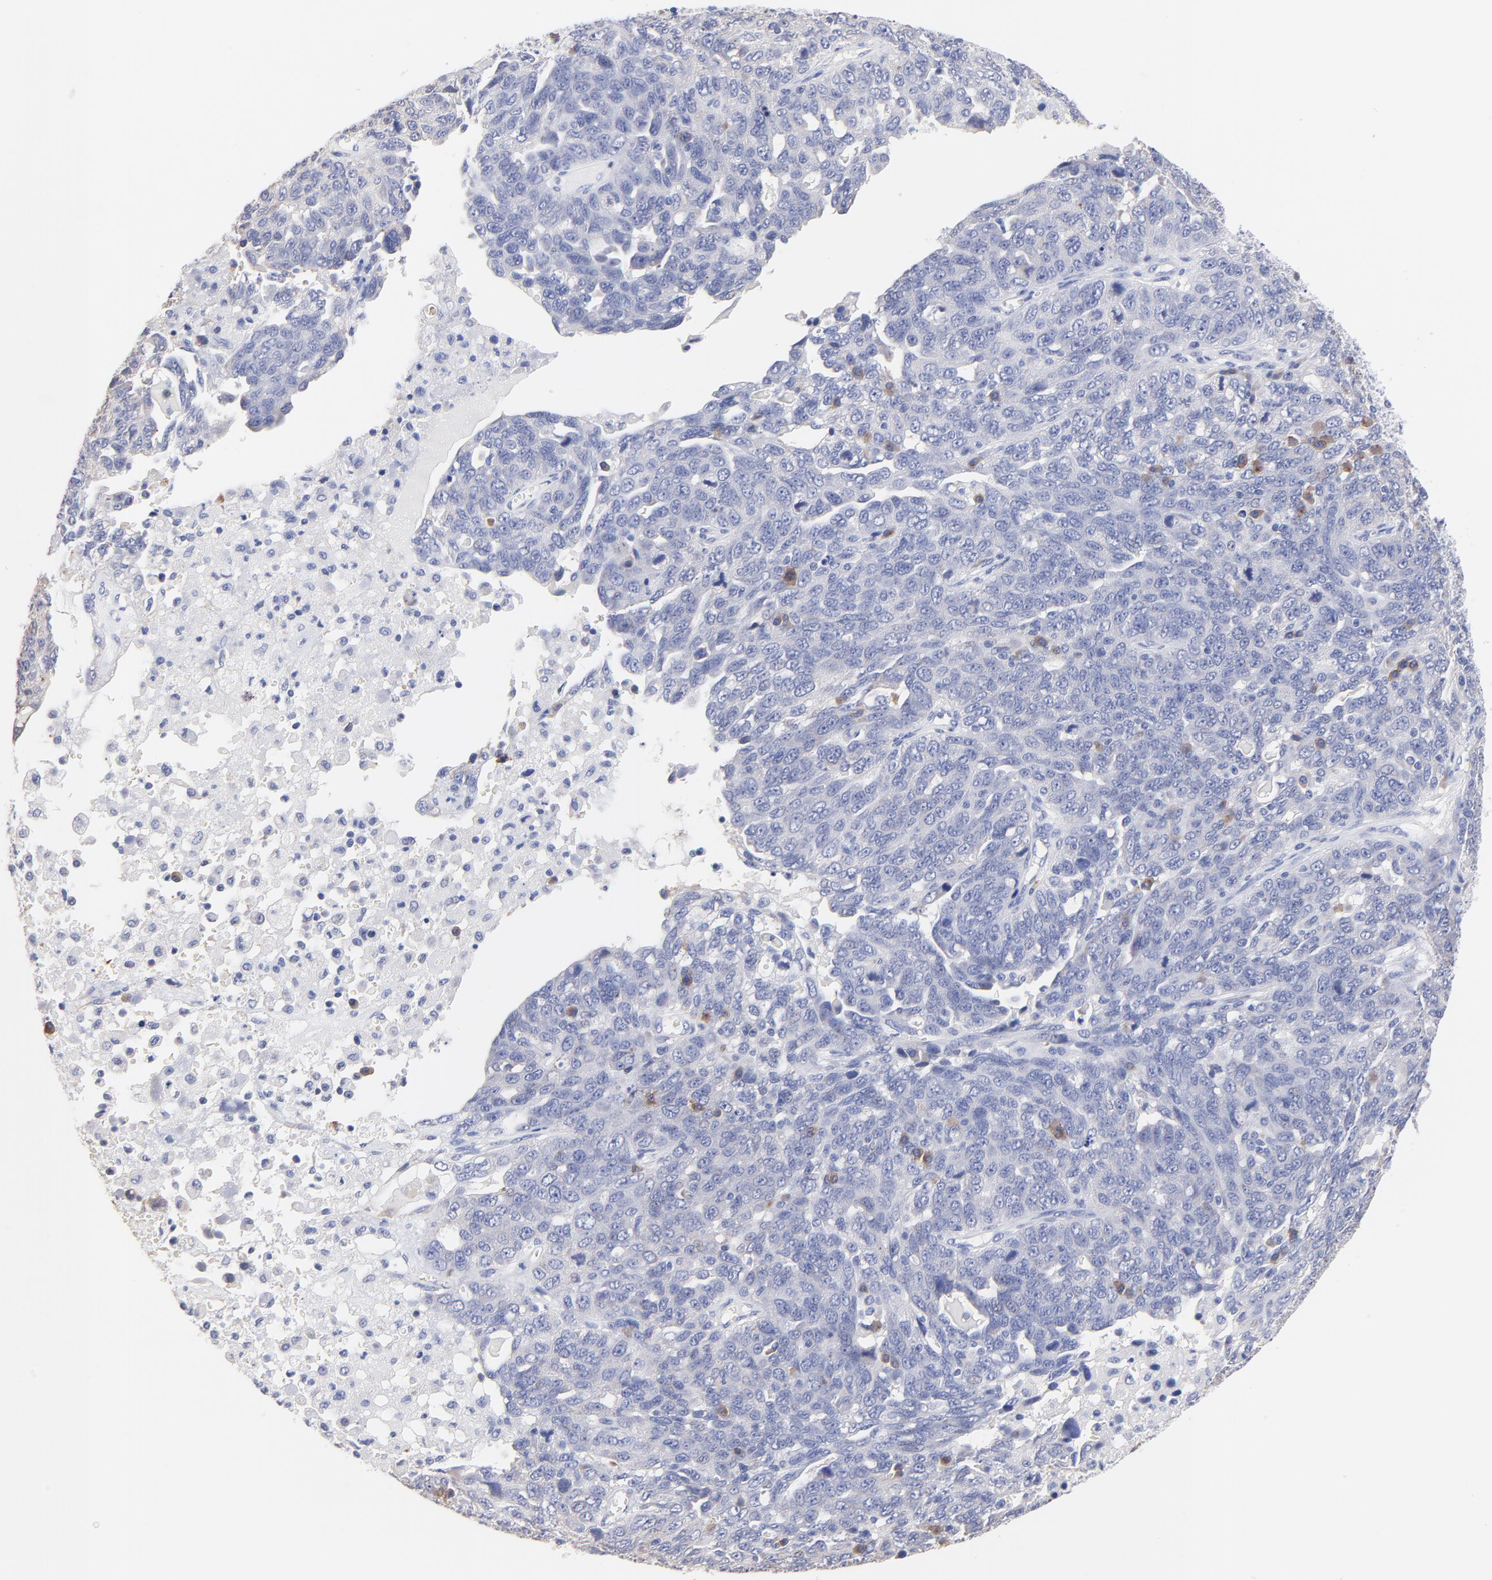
{"staining": {"intensity": "negative", "quantity": "none", "location": "none"}, "tissue": "ovarian cancer", "cell_type": "Tumor cells", "image_type": "cancer", "snomed": [{"axis": "morphology", "description": "Cystadenocarcinoma, serous, NOS"}, {"axis": "topography", "description": "Ovary"}], "caption": "Tumor cells show no significant positivity in serous cystadenocarcinoma (ovarian).", "gene": "LAX1", "patient": {"sex": "female", "age": 71}}